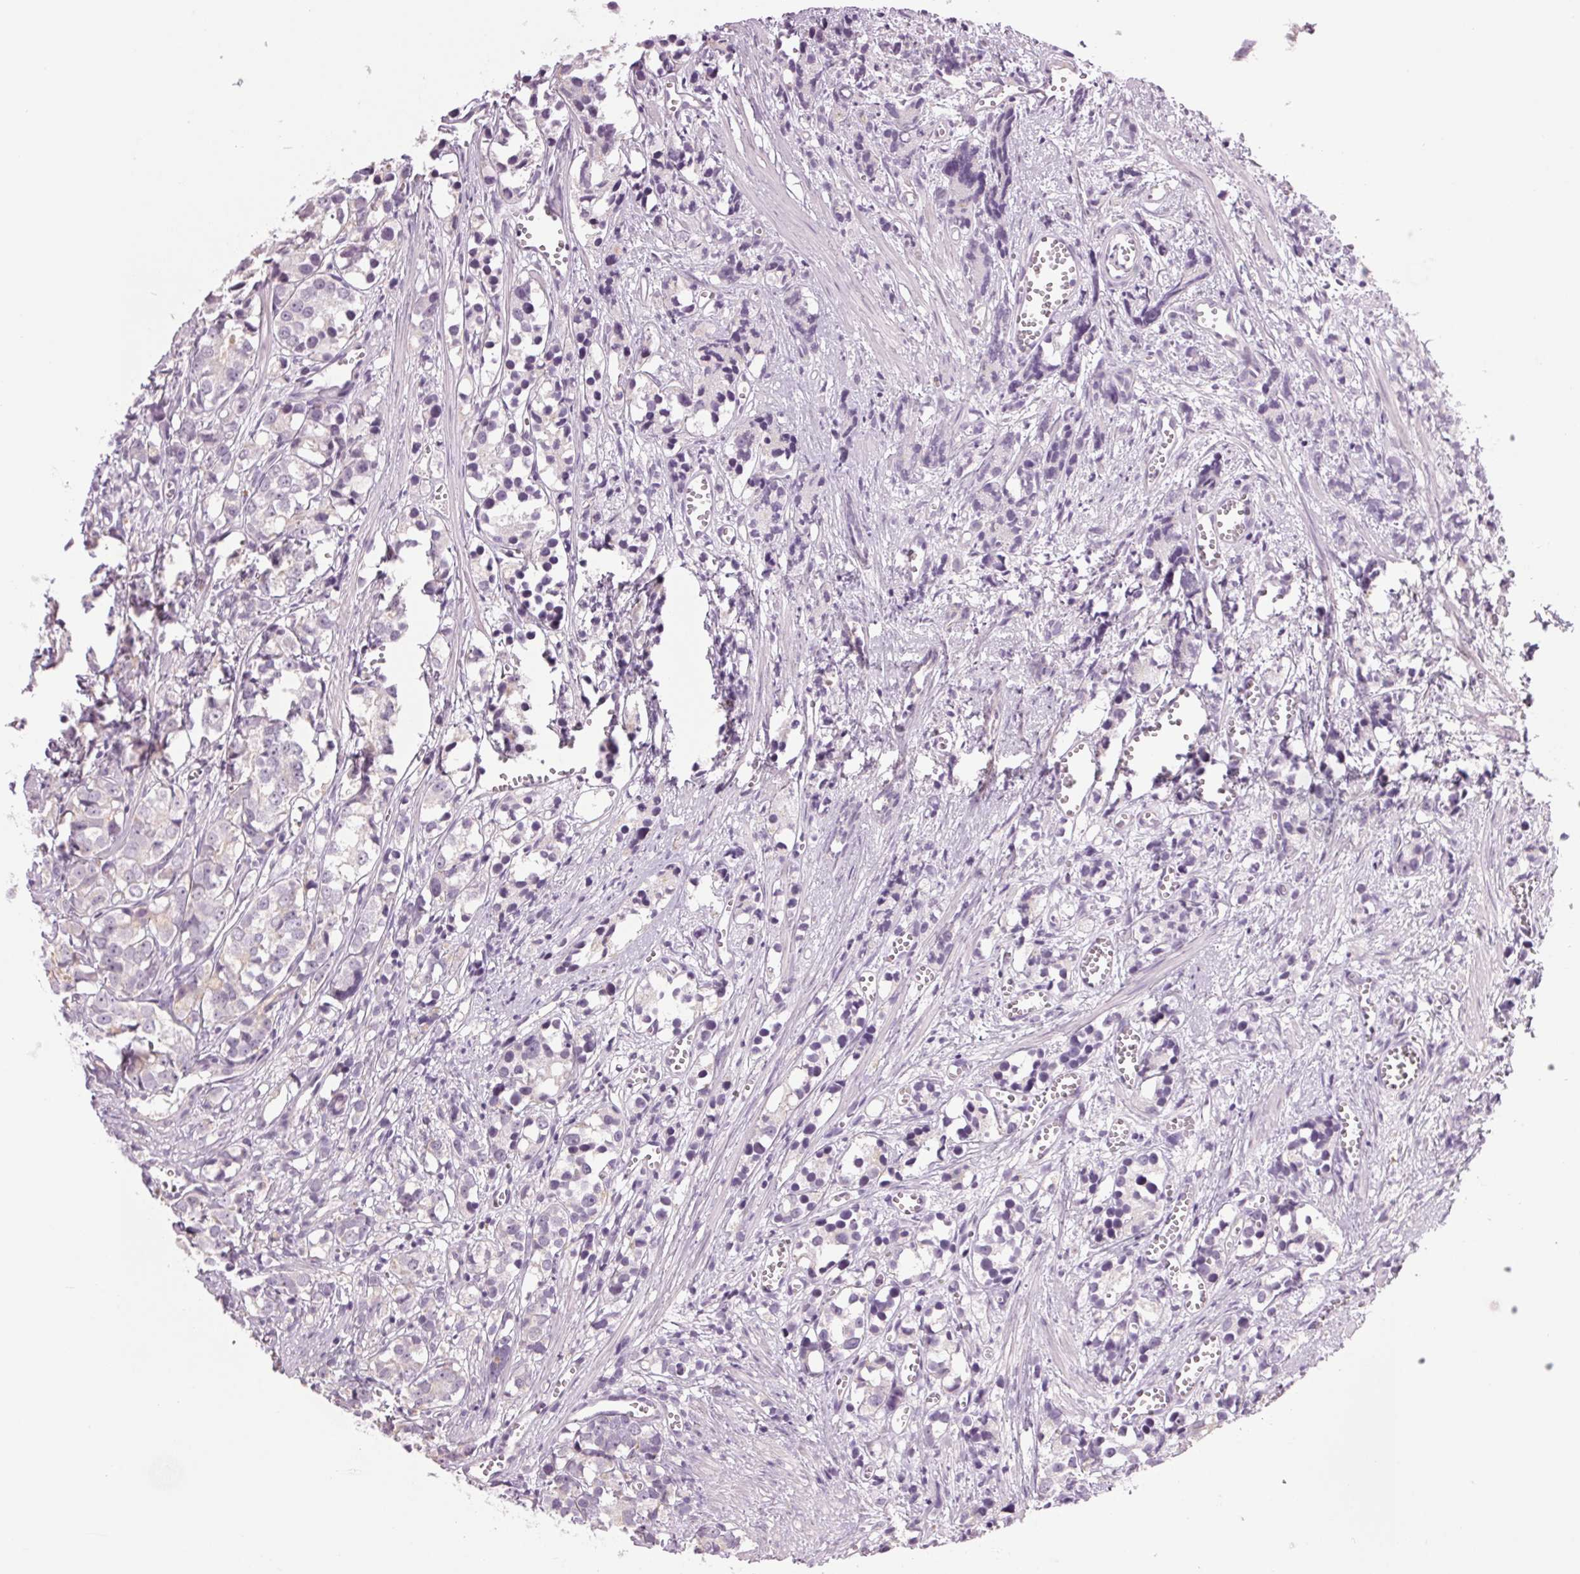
{"staining": {"intensity": "weak", "quantity": "<25%", "location": "nuclear"}, "tissue": "prostate cancer", "cell_type": "Tumor cells", "image_type": "cancer", "snomed": [{"axis": "morphology", "description": "Adenocarcinoma, High grade"}, {"axis": "topography", "description": "Prostate"}], "caption": "This is a image of immunohistochemistry (IHC) staining of prostate cancer, which shows no positivity in tumor cells.", "gene": "MPO", "patient": {"sex": "male", "age": 77}}